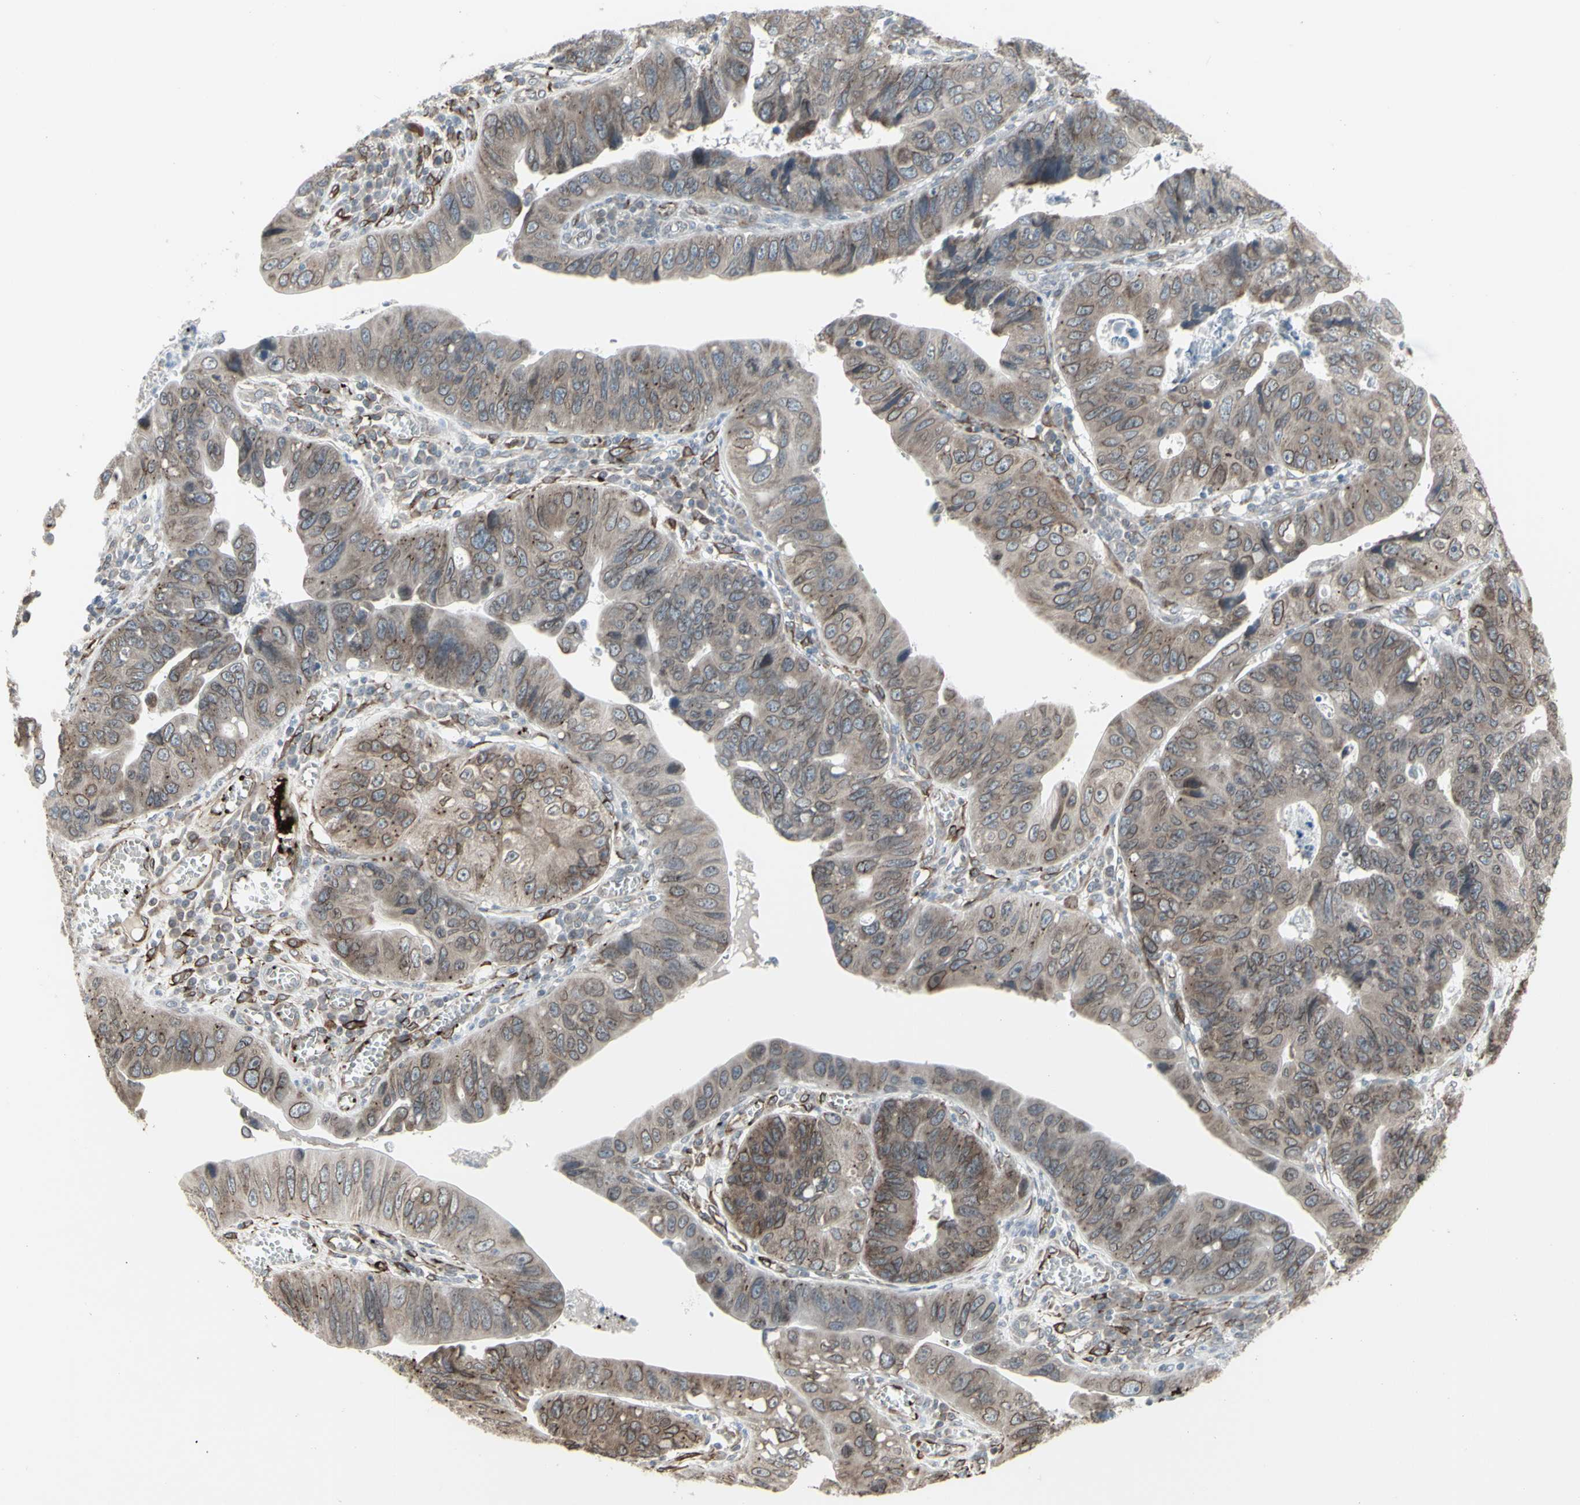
{"staining": {"intensity": "weak", "quantity": ">75%", "location": "cytoplasmic/membranous,nuclear"}, "tissue": "stomach cancer", "cell_type": "Tumor cells", "image_type": "cancer", "snomed": [{"axis": "morphology", "description": "Adenocarcinoma, NOS"}, {"axis": "topography", "description": "Stomach"}], "caption": "Tumor cells show weak cytoplasmic/membranous and nuclear positivity in approximately >75% of cells in adenocarcinoma (stomach).", "gene": "DTX3L", "patient": {"sex": "male", "age": 59}}